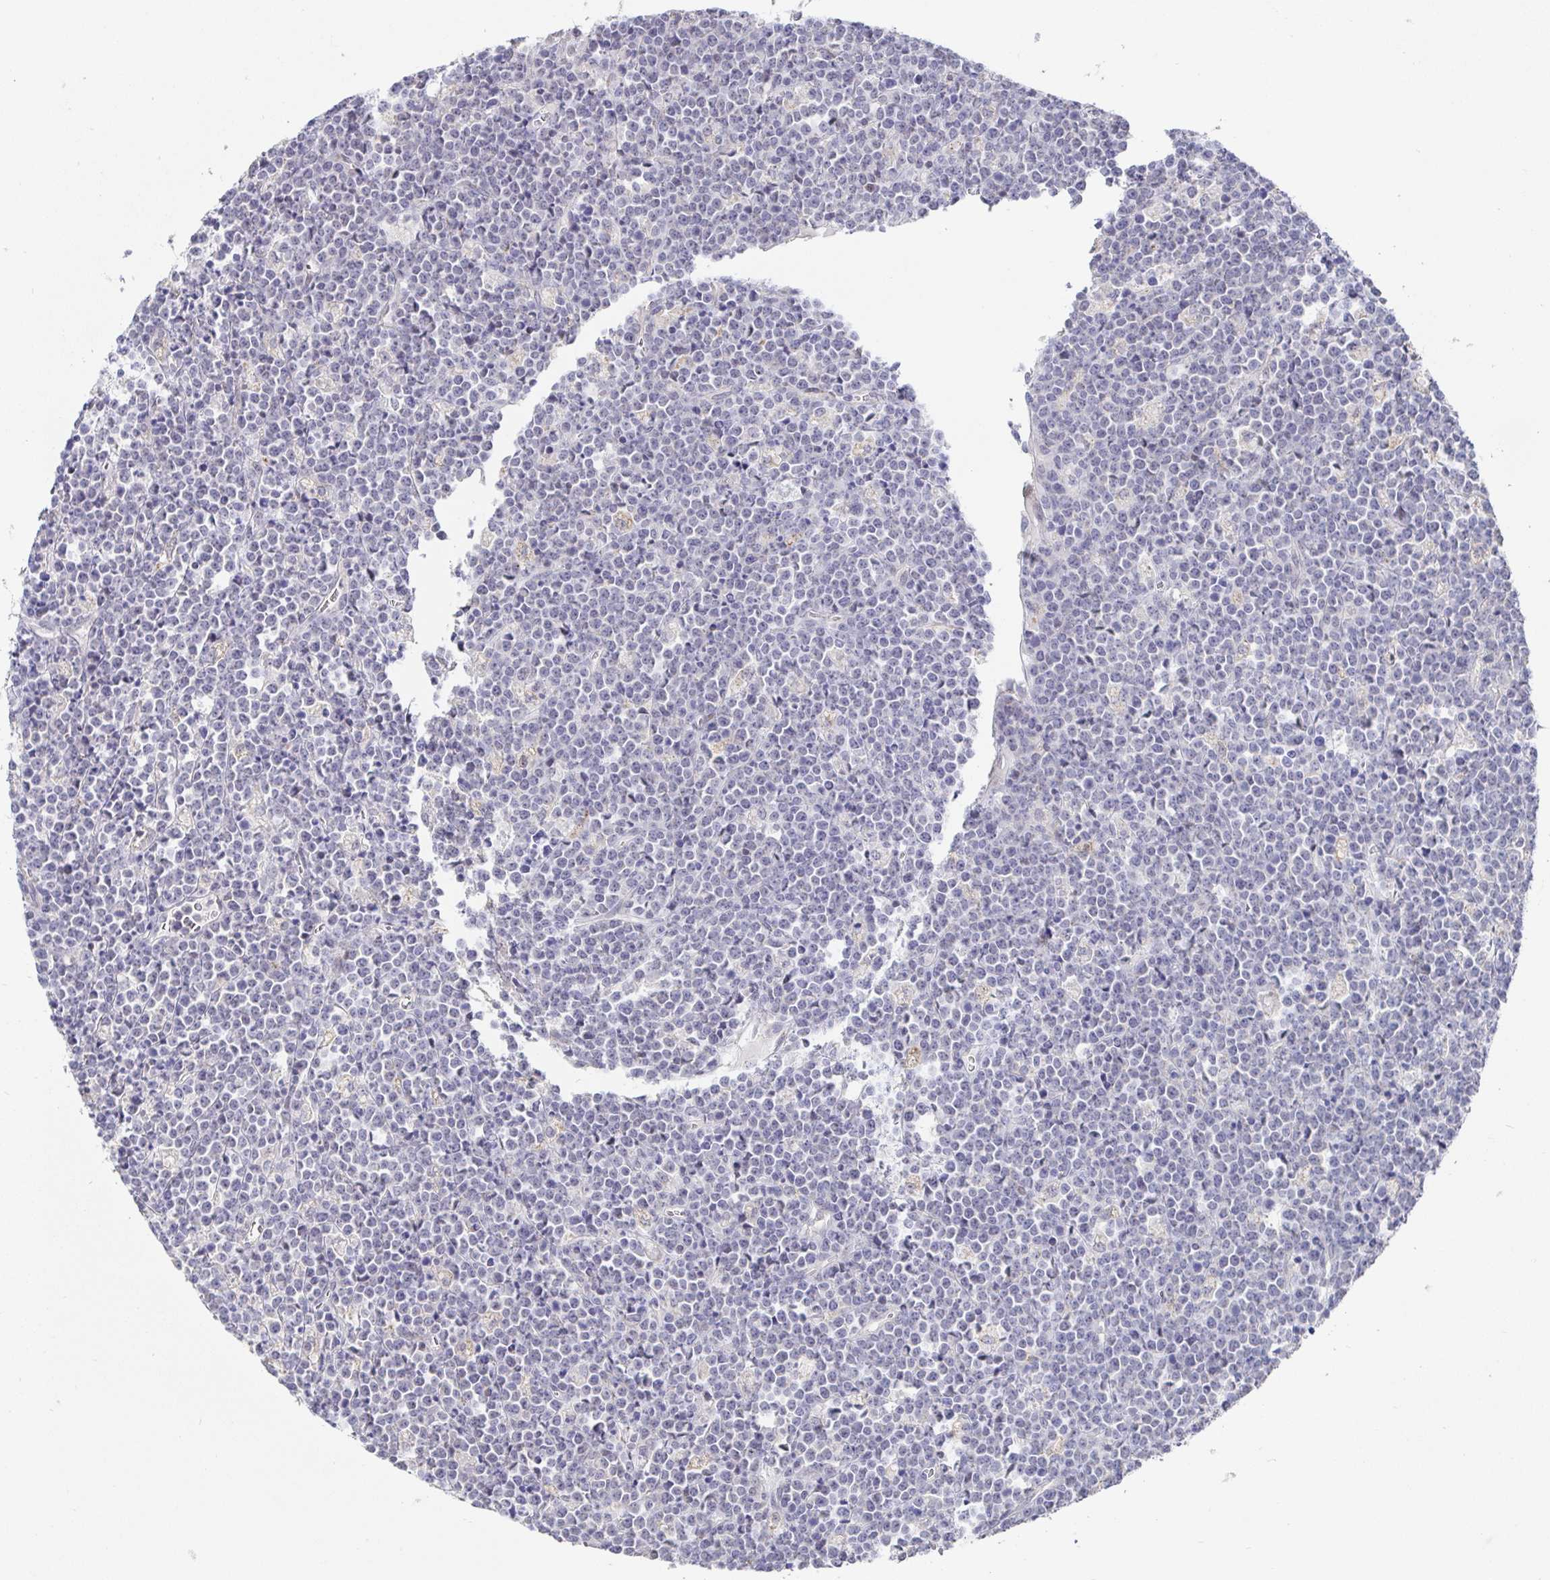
{"staining": {"intensity": "negative", "quantity": "none", "location": "none"}, "tissue": "lymphoma", "cell_type": "Tumor cells", "image_type": "cancer", "snomed": [{"axis": "morphology", "description": "Malignant lymphoma, non-Hodgkin's type, High grade"}, {"axis": "topography", "description": "Ovary"}], "caption": "DAB (3,3'-diaminobenzidine) immunohistochemical staining of lymphoma displays no significant positivity in tumor cells.", "gene": "CIT", "patient": {"sex": "female", "age": 56}}